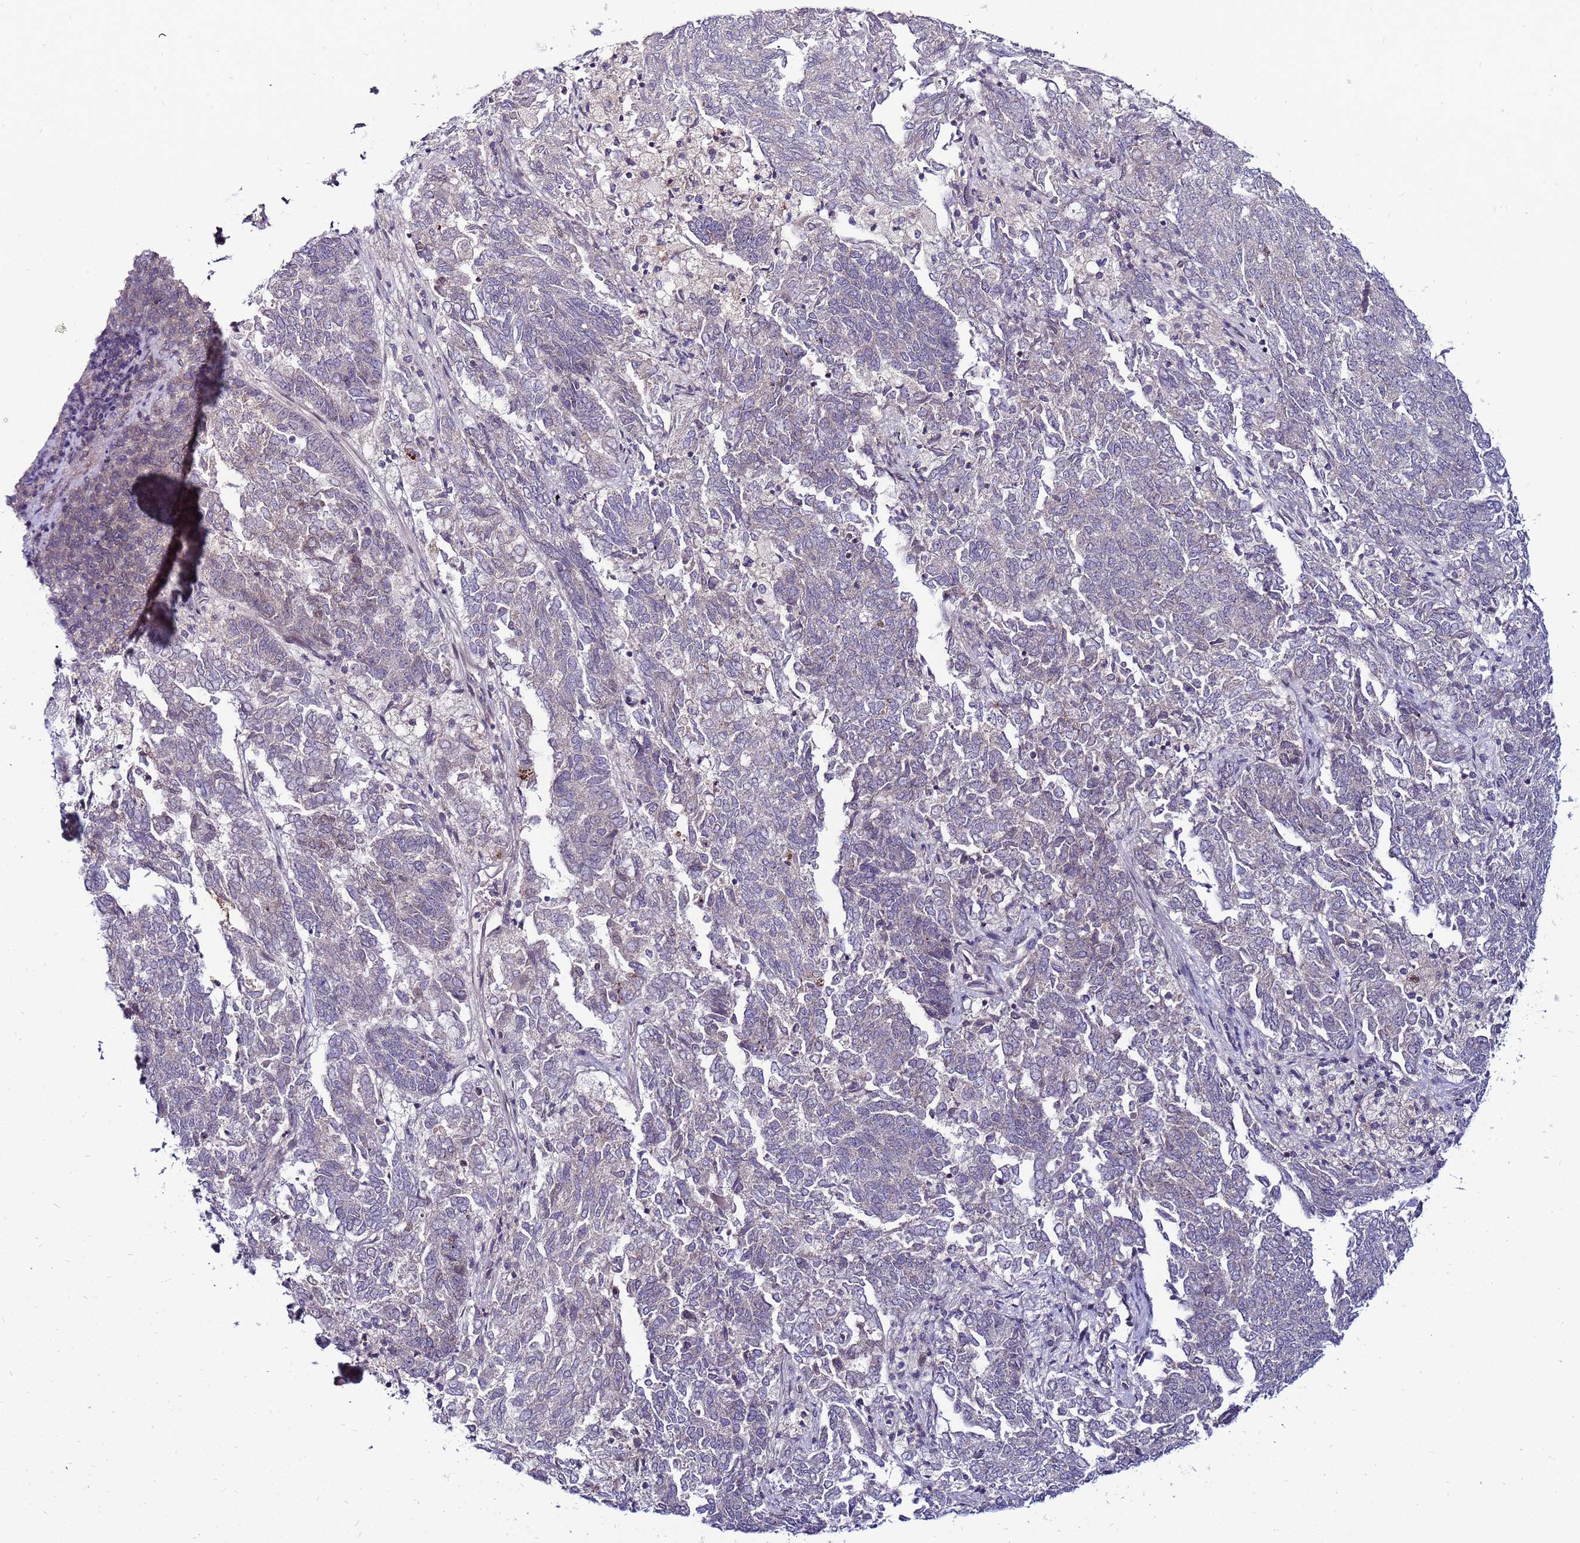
{"staining": {"intensity": "negative", "quantity": "none", "location": "none"}, "tissue": "endometrial cancer", "cell_type": "Tumor cells", "image_type": "cancer", "snomed": [{"axis": "morphology", "description": "Adenocarcinoma, NOS"}, {"axis": "topography", "description": "Endometrium"}], "caption": "This micrograph is of endometrial cancer (adenocarcinoma) stained with immunohistochemistry to label a protein in brown with the nuclei are counter-stained blue. There is no staining in tumor cells.", "gene": "CCDC71", "patient": {"sex": "female", "age": 80}}